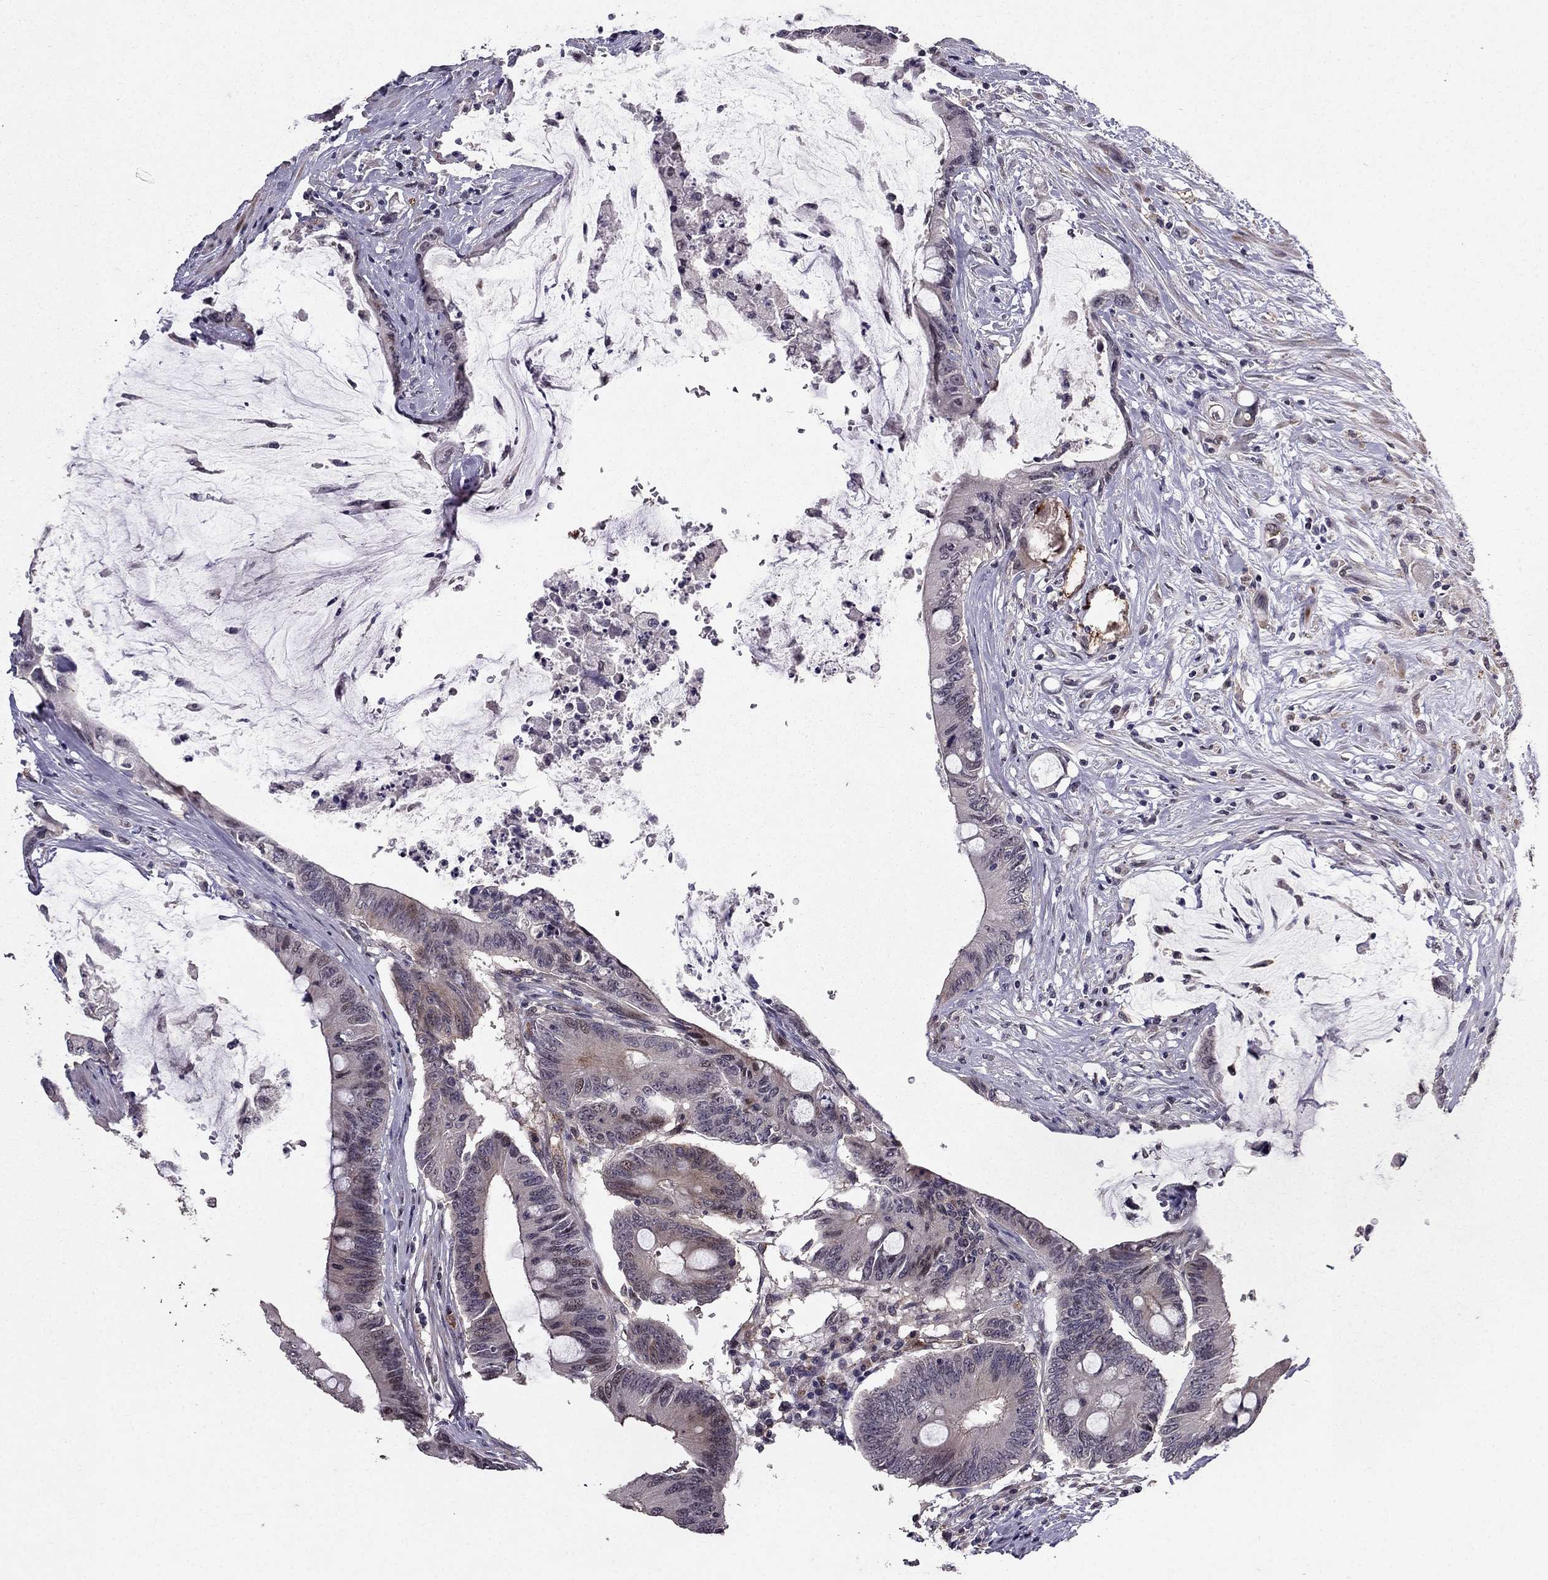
{"staining": {"intensity": "weak", "quantity": "<25%", "location": "cytoplasmic/membranous"}, "tissue": "colorectal cancer", "cell_type": "Tumor cells", "image_type": "cancer", "snomed": [{"axis": "morphology", "description": "Adenocarcinoma, NOS"}, {"axis": "topography", "description": "Rectum"}], "caption": "Immunohistochemistry micrograph of human colorectal adenocarcinoma stained for a protein (brown), which shows no positivity in tumor cells.", "gene": "RASIP1", "patient": {"sex": "male", "age": 59}}